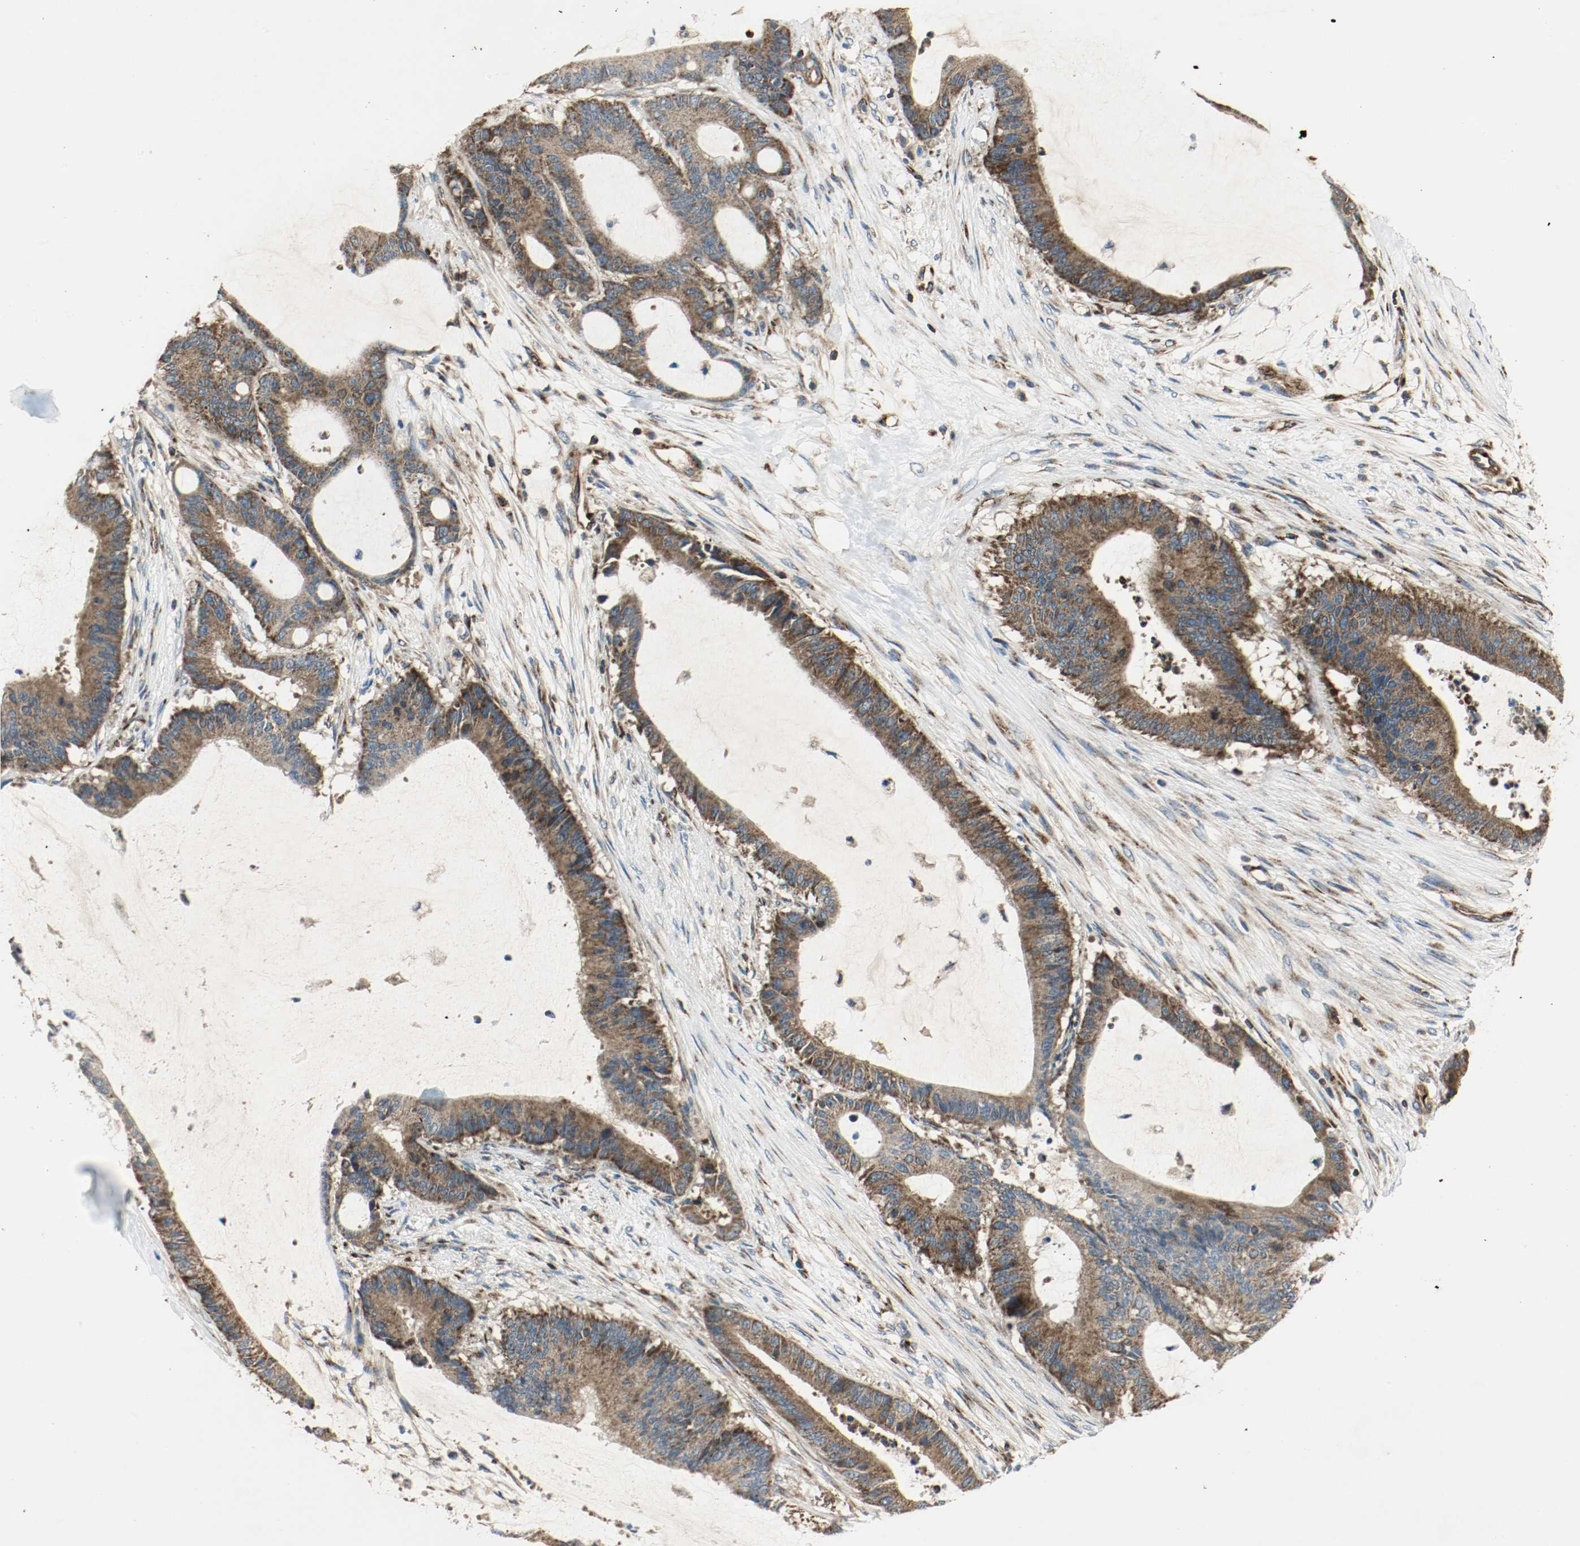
{"staining": {"intensity": "strong", "quantity": ">75%", "location": "cytoplasmic/membranous"}, "tissue": "liver cancer", "cell_type": "Tumor cells", "image_type": "cancer", "snomed": [{"axis": "morphology", "description": "Cholangiocarcinoma"}, {"axis": "topography", "description": "Liver"}], "caption": "Immunohistochemistry (IHC) image of human liver cancer stained for a protein (brown), which displays high levels of strong cytoplasmic/membranous expression in approximately >75% of tumor cells.", "gene": "PLCG1", "patient": {"sex": "female", "age": 73}}